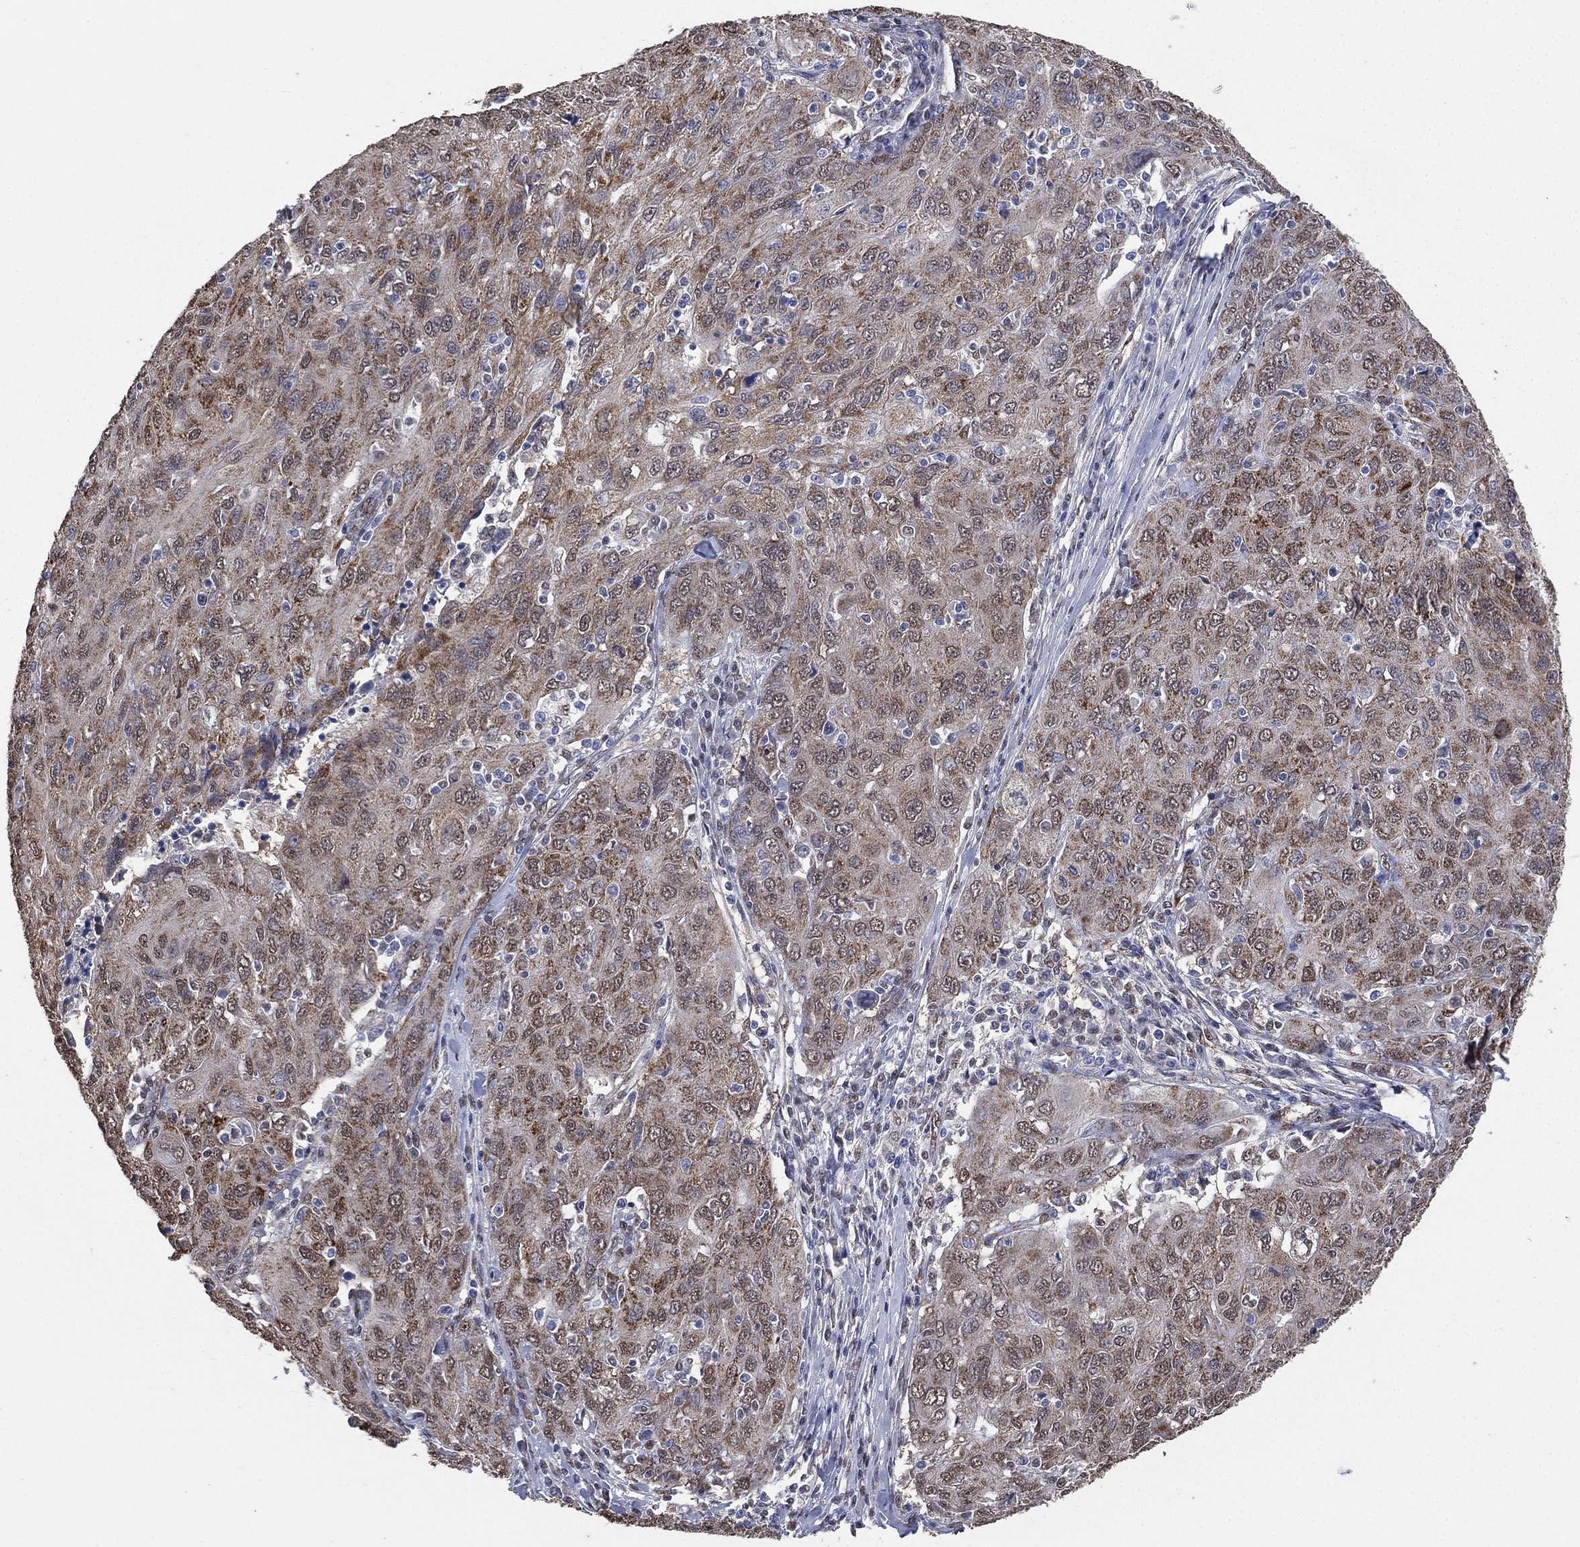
{"staining": {"intensity": "weak", "quantity": "25%-75%", "location": "cytoplasmic/membranous"}, "tissue": "ovarian cancer", "cell_type": "Tumor cells", "image_type": "cancer", "snomed": [{"axis": "morphology", "description": "Carcinoma, endometroid"}, {"axis": "topography", "description": "Ovary"}], "caption": "Protein expression analysis of ovarian endometroid carcinoma displays weak cytoplasmic/membranous expression in about 25%-75% of tumor cells. The staining was performed using DAB (3,3'-diaminobenzidine) to visualize the protein expression in brown, while the nuclei were stained in blue with hematoxylin (Magnification: 20x).", "gene": "ALDH7A1", "patient": {"sex": "female", "age": 50}}